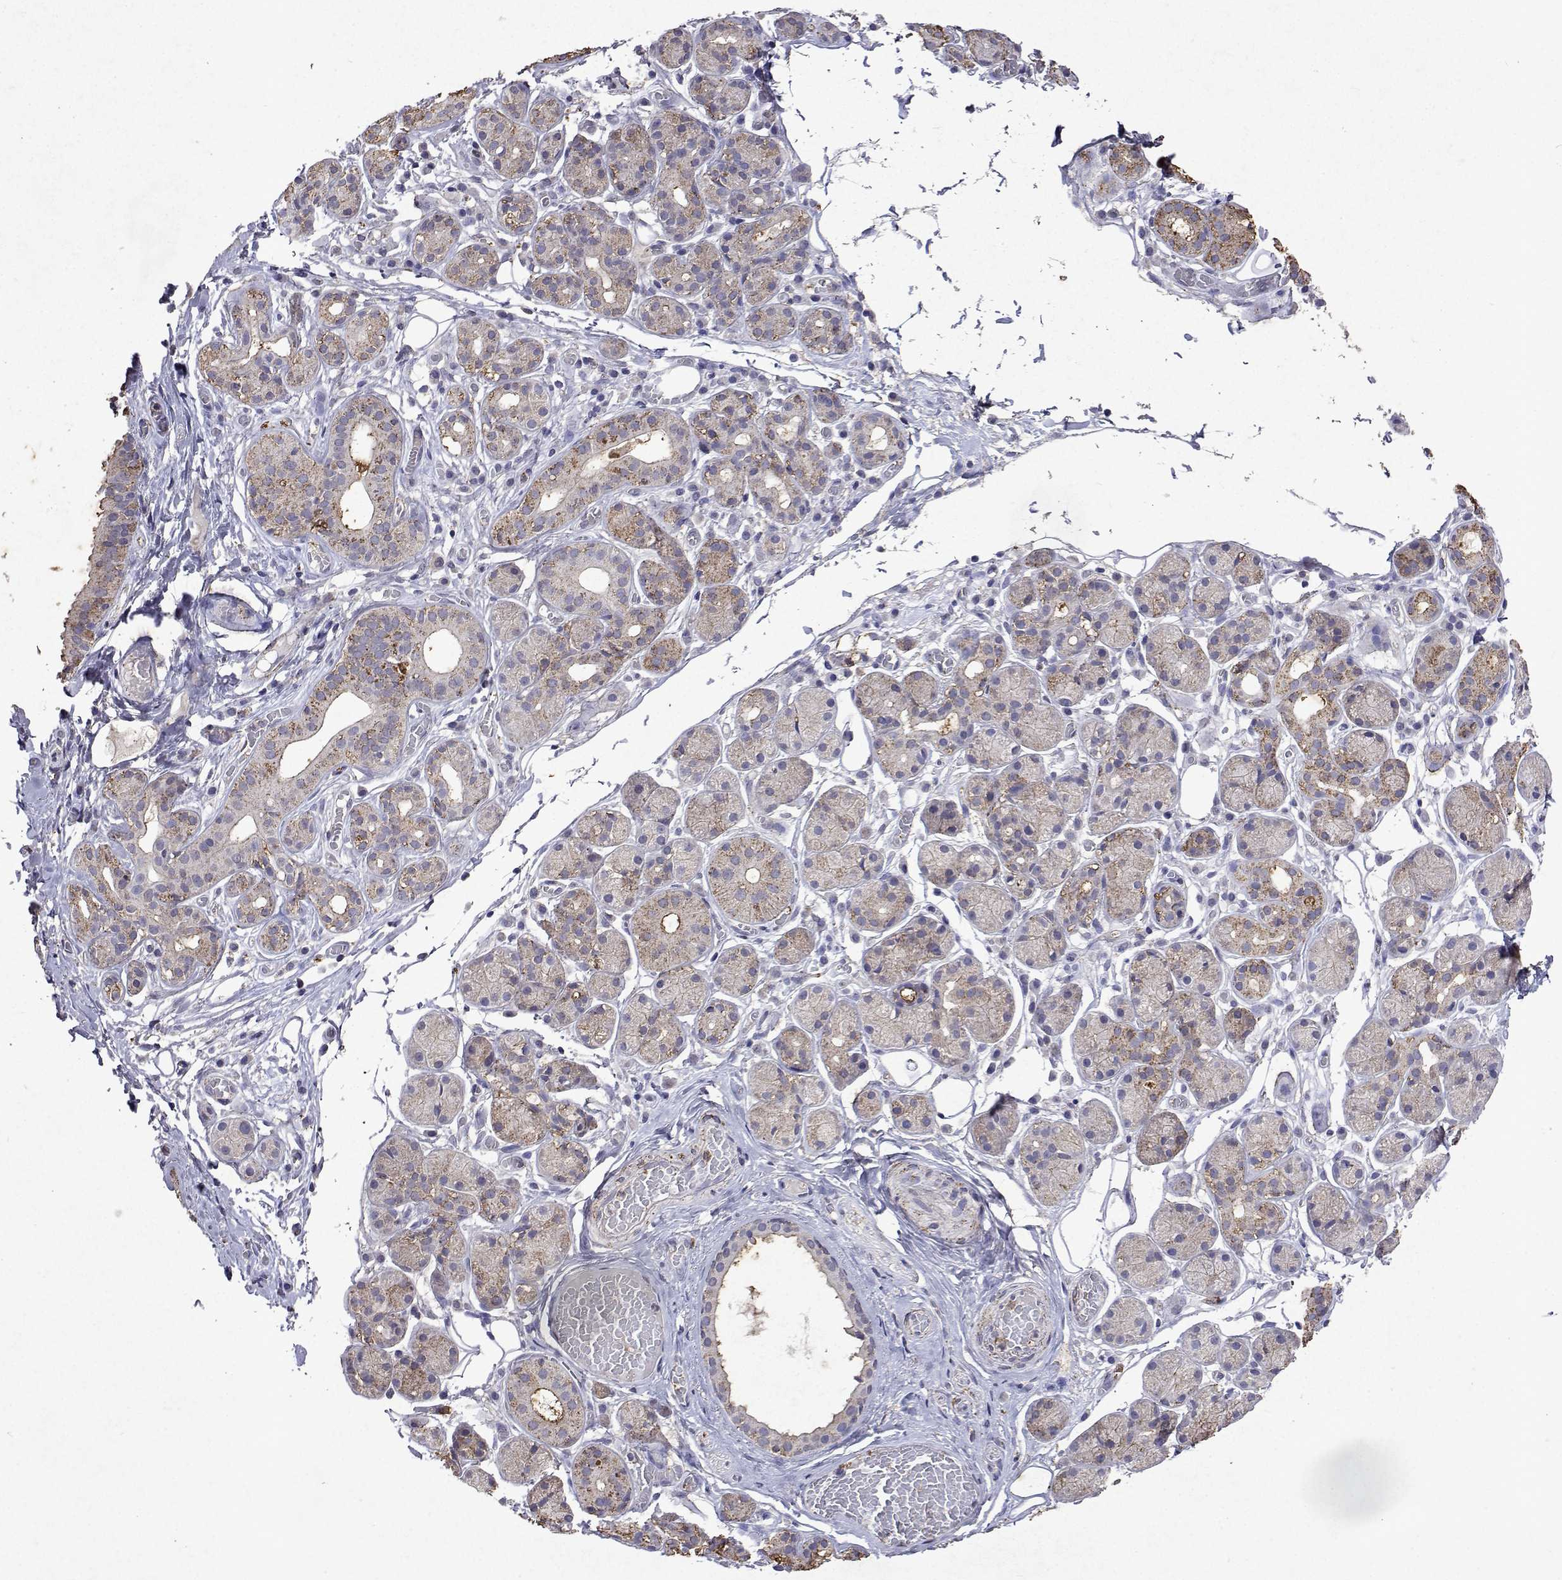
{"staining": {"intensity": "strong", "quantity": "<25%", "location": "cytoplasmic/membranous"}, "tissue": "salivary gland", "cell_type": "Glandular cells", "image_type": "normal", "snomed": [{"axis": "morphology", "description": "Normal tissue, NOS"}, {"axis": "topography", "description": "Salivary gland"}, {"axis": "topography", "description": "Peripheral nerve tissue"}], "caption": "DAB immunohistochemical staining of unremarkable salivary gland exhibits strong cytoplasmic/membranous protein positivity in approximately <25% of glandular cells.", "gene": "DUSP28", "patient": {"sex": "male", "age": 71}}